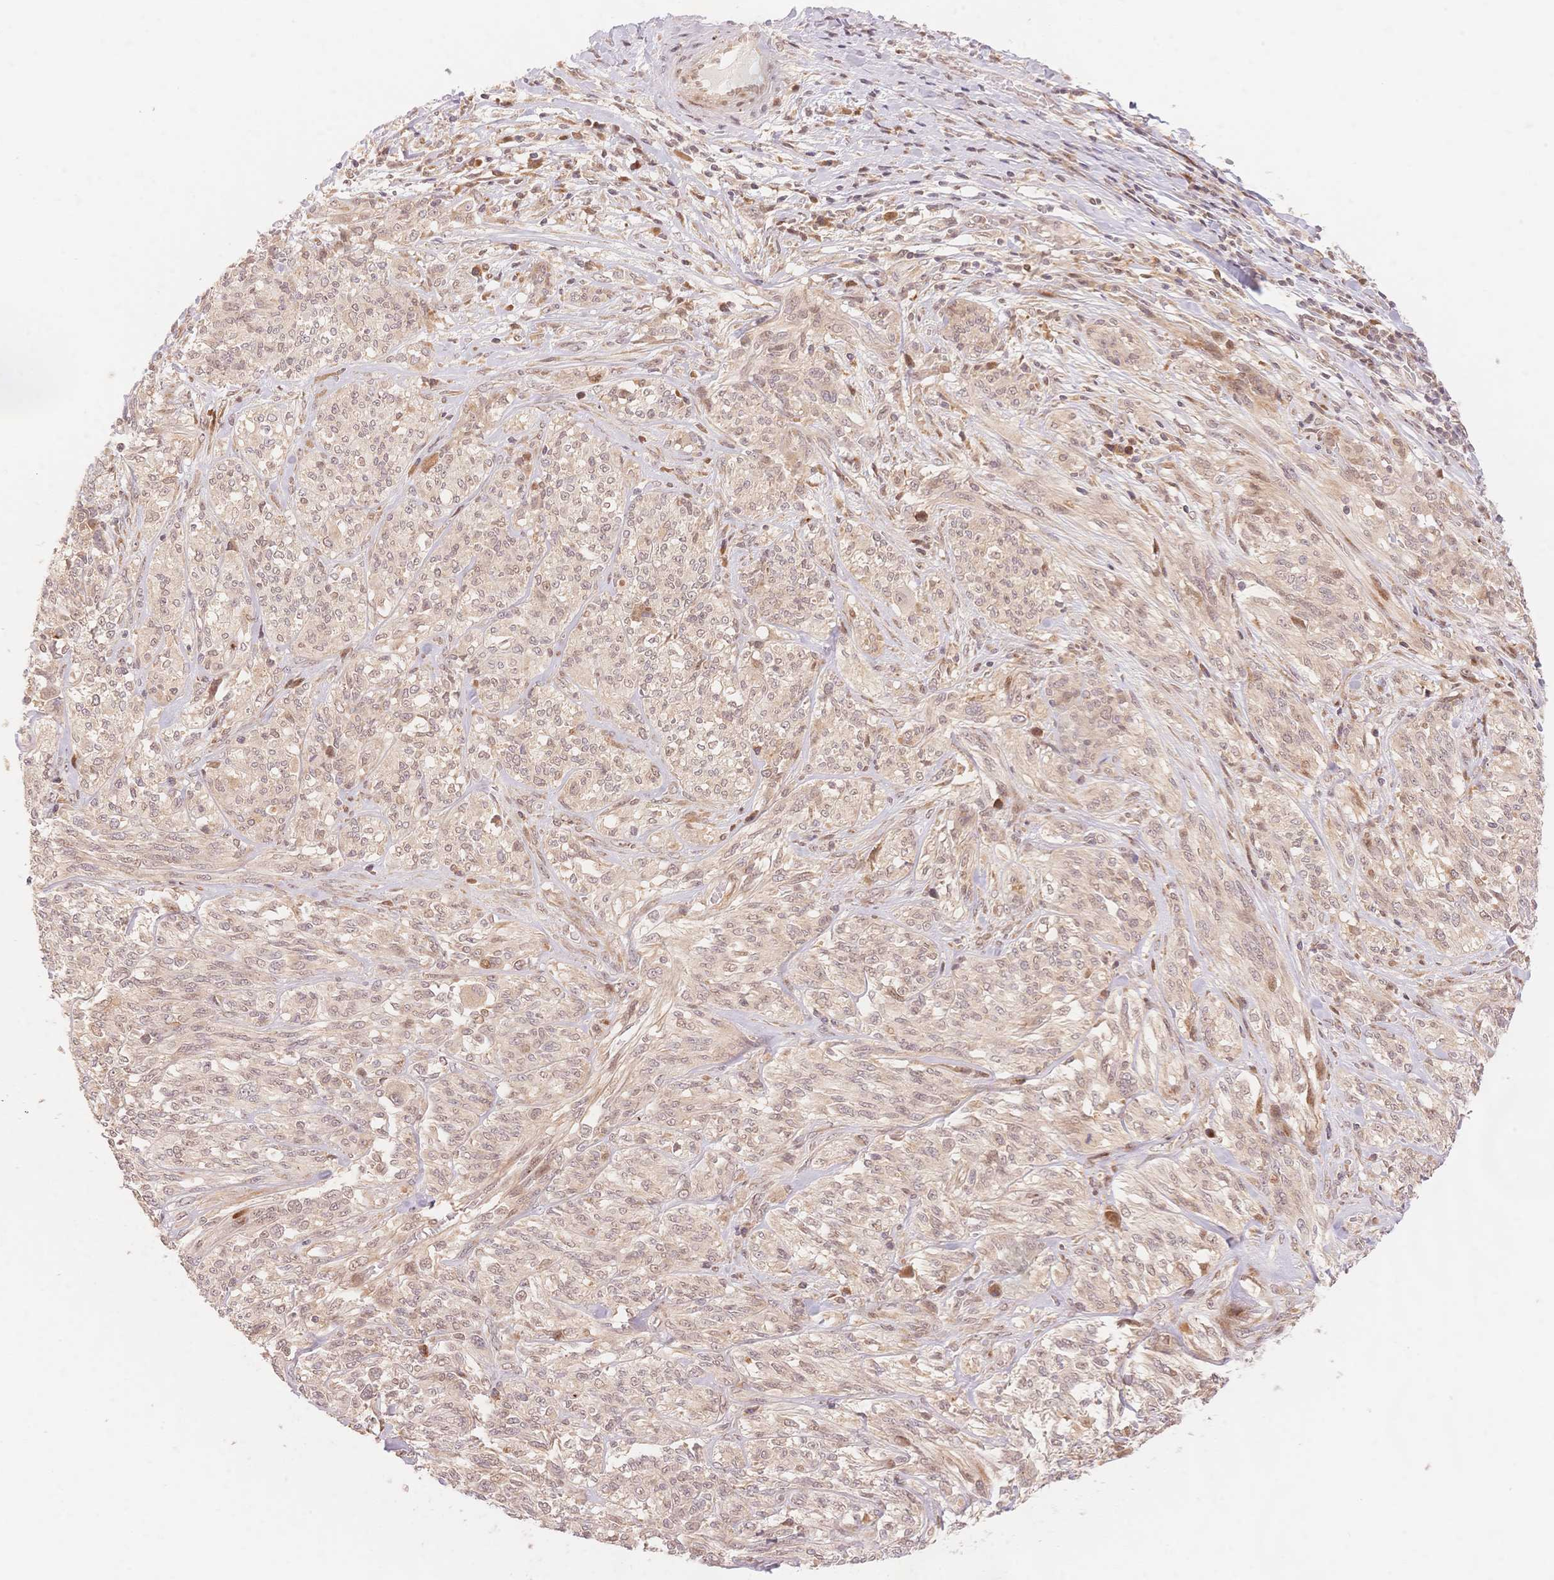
{"staining": {"intensity": "weak", "quantity": "<25%", "location": "nuclear"}, "tissue": "melanoma", "cell_type": "Tumor cells", "image_type": "cancer", "snomed": [{"axis": "morphology", "description": "Malignant melanoma, NOS"}, {"axis": "topography", "description": "Skin"}], "caption": "Tumor cells show no significant protein staining in melanoma.", "gene": "STK39", "patient": {"sex": "female", "age": 91}}